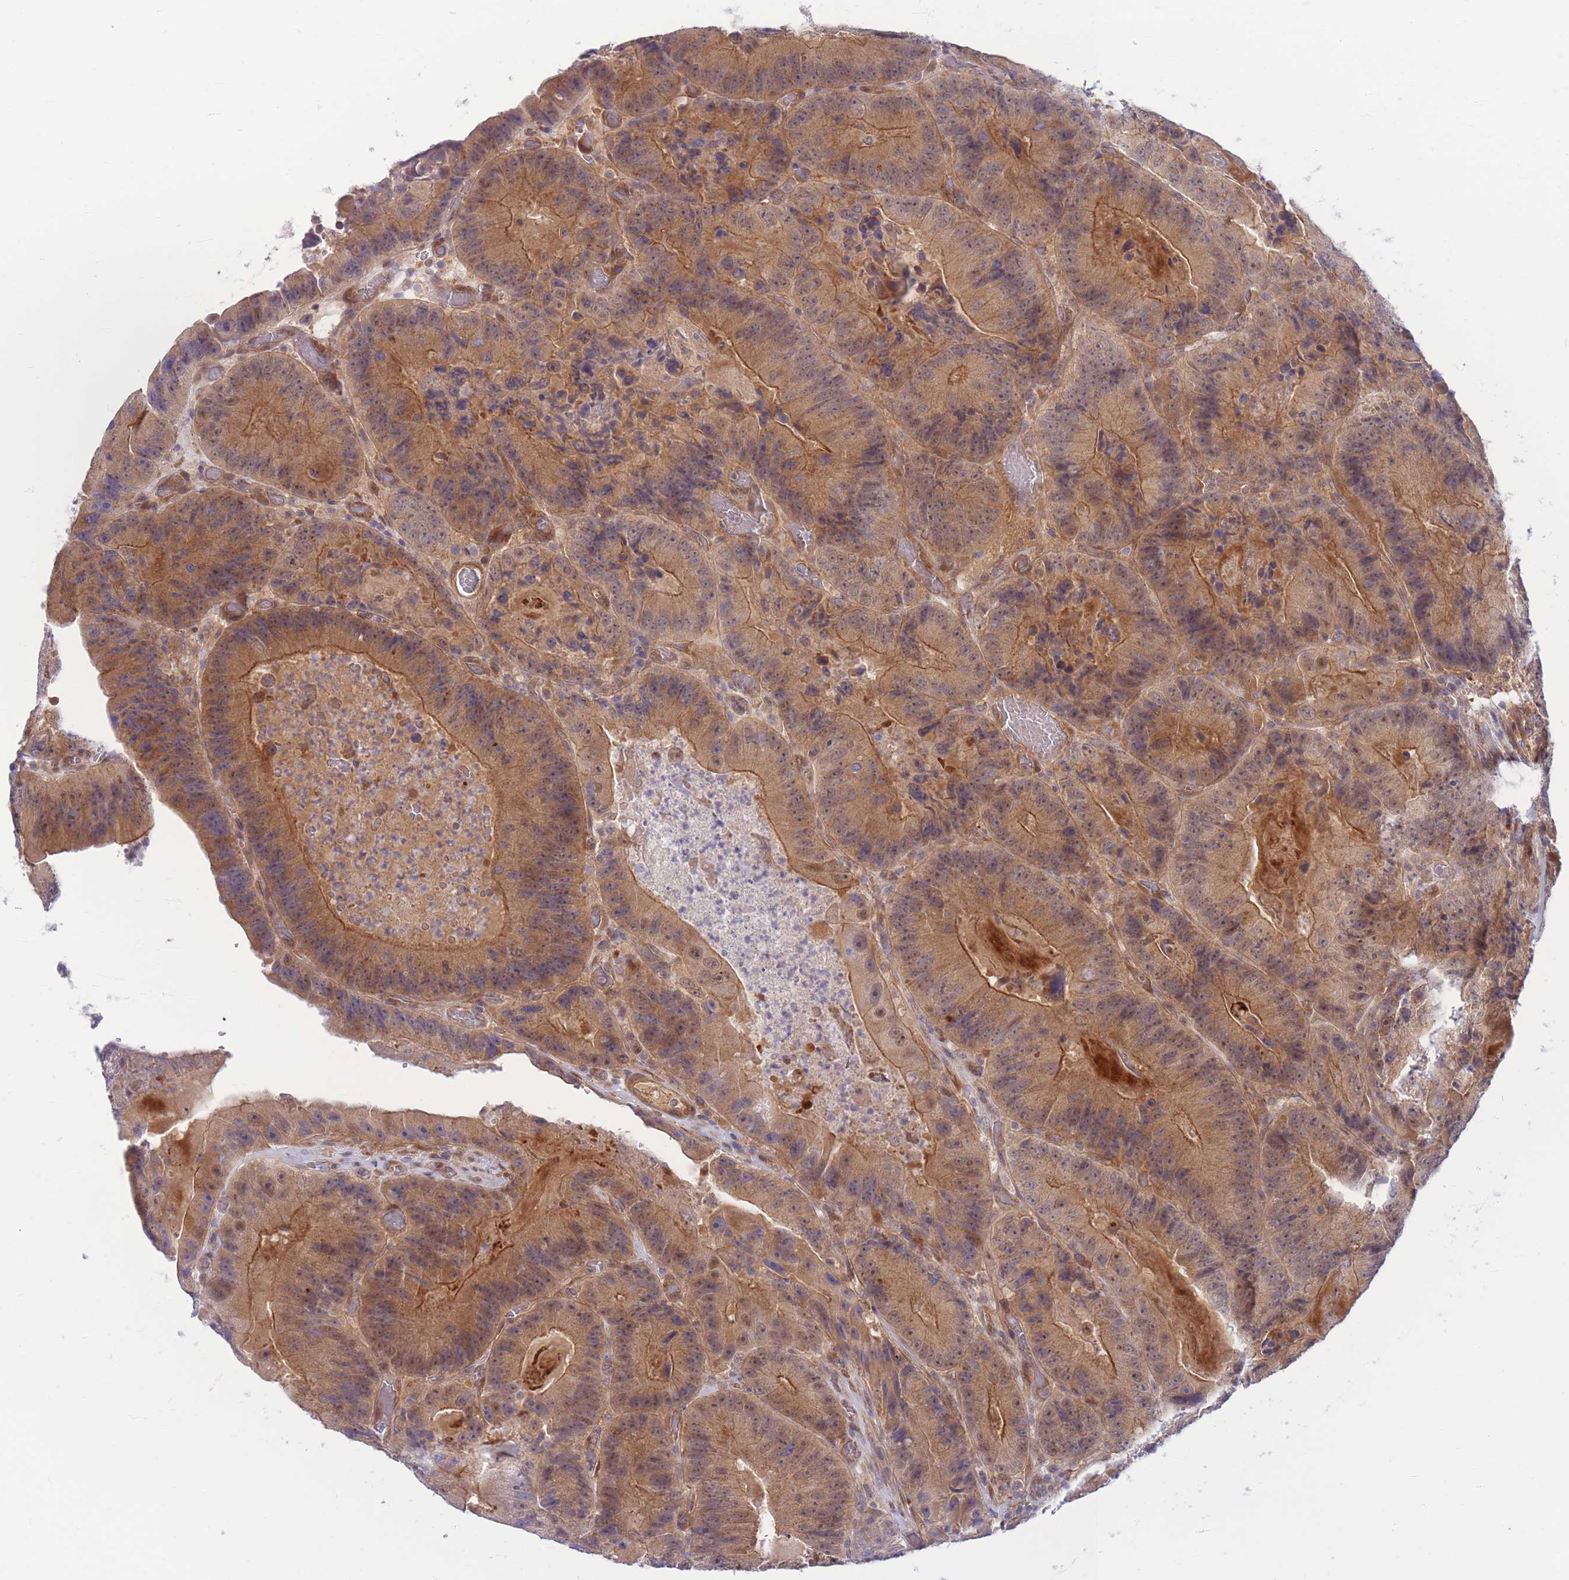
{"staining": {"intensity": "moderate", "quantity": ">75%", "location": "cytoplasmic/membranous"}, "tissue": "colorectal cancer", "cell_type": "Tumor cells", "image_type": "cancer", "snomed": [{"axis": "morphology", "description": "Adenocarcinoma, NOS"}, {"axis": "topography", "description": "Colon"}], "caption": "The histopathology image demonstrates a brown stain indicating the presence of a protein in the cytoplasmic/membranous of tumor cells in colorectal cancer (adenocarcinoma). (brown staining indicates protein expression, while blue staining denotes nuclei).", "gene": "APOL4", "patient": {"sex": "female", "age": 86}}